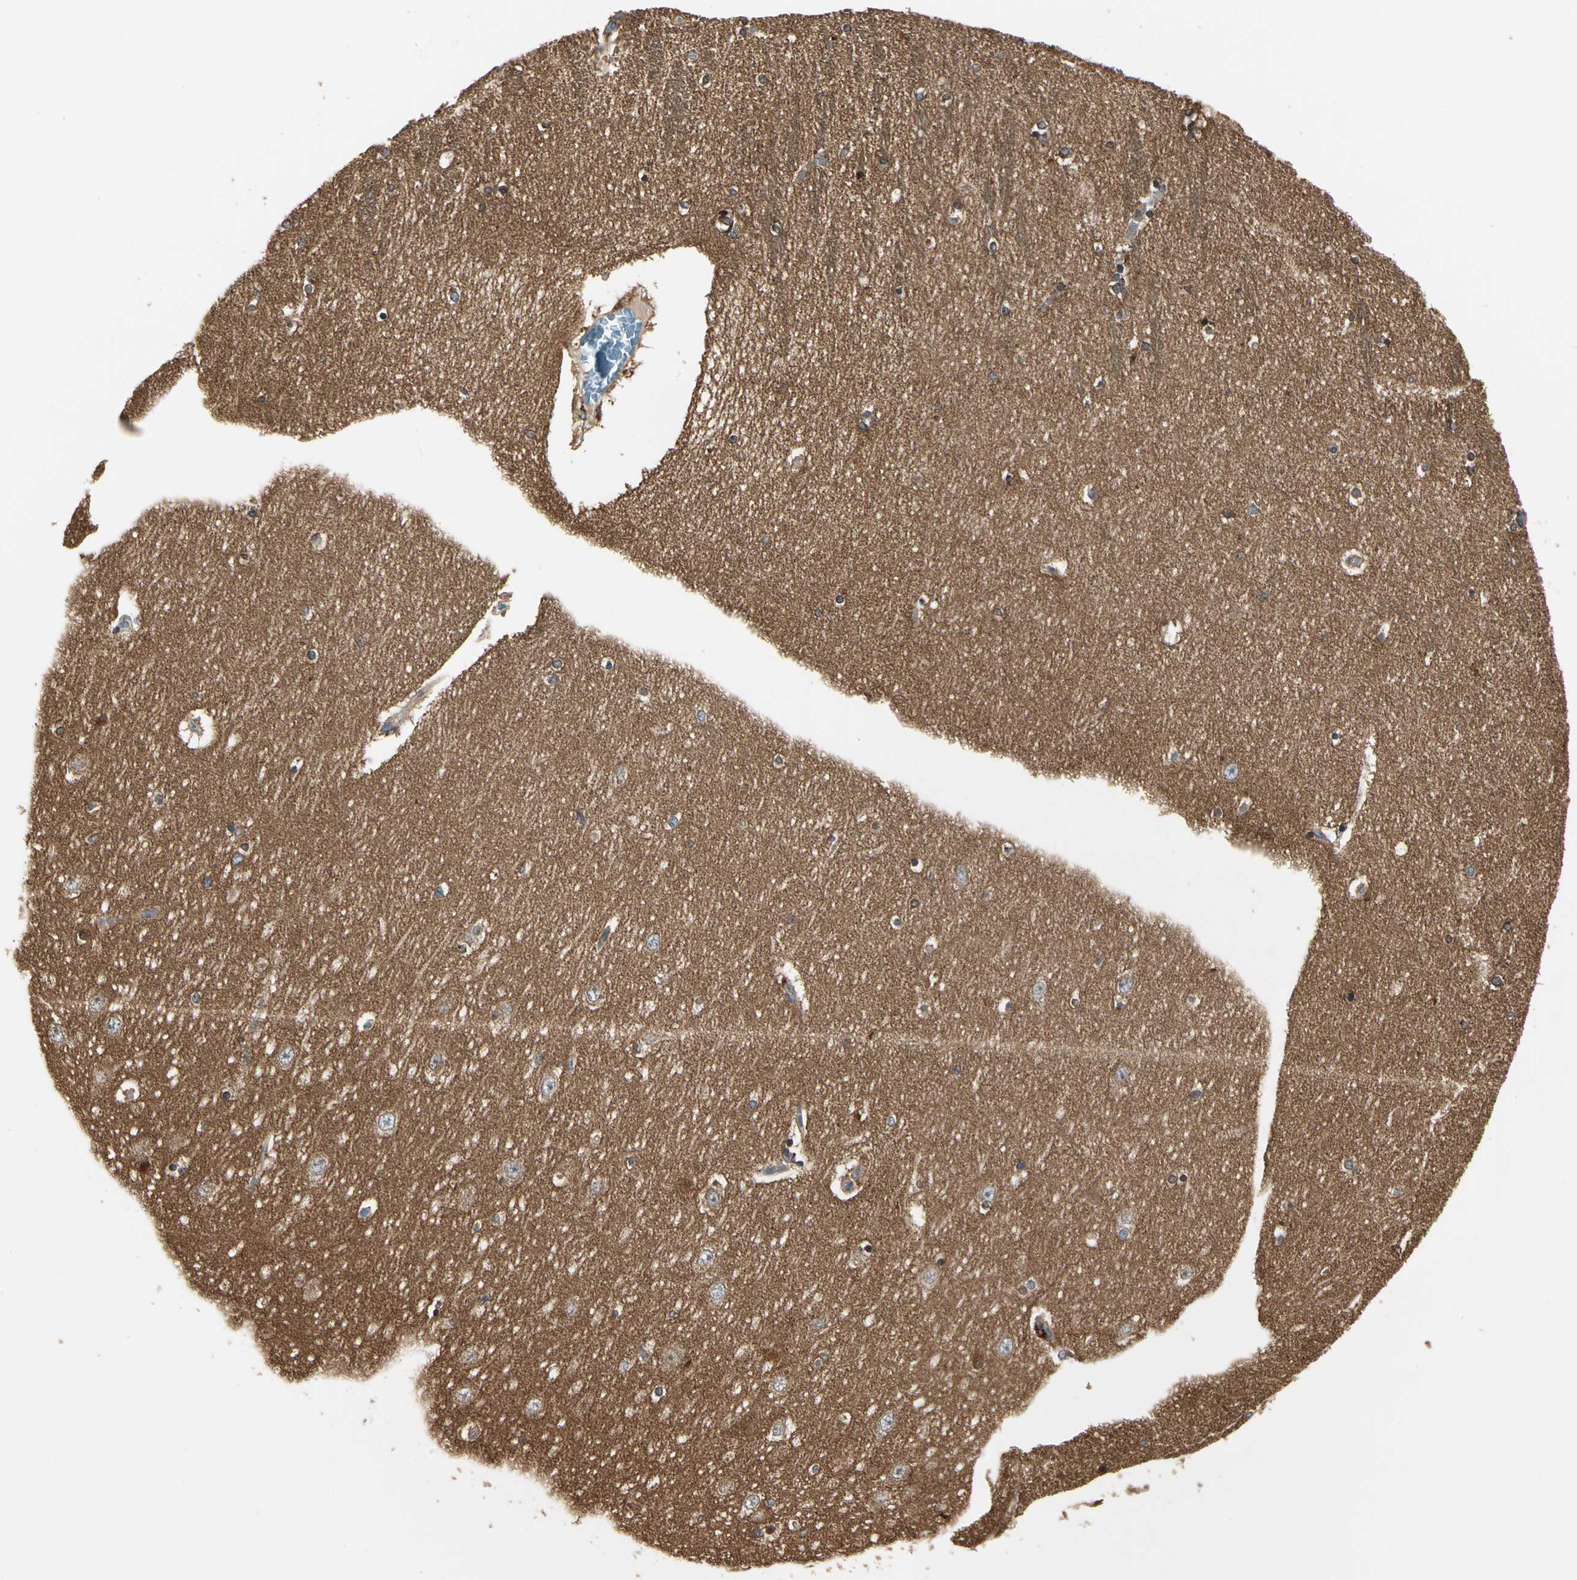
{"staining": {"intensity": "negative", "quantity": "none", "location": "none"}, "tissue": "hippocampus", "cell_type": "Glial cells", "image_type": "normal", "snomed": [{"axis": "morphology", "description": "Normal tissue, NOS"}, {"axis": "topography", "description": "Hippocampus"}], "caption": "There is no significant expression in glial cells of hippocampus.", "gene": "NAPG", "patient": {"sex": "female", "age": 54}}